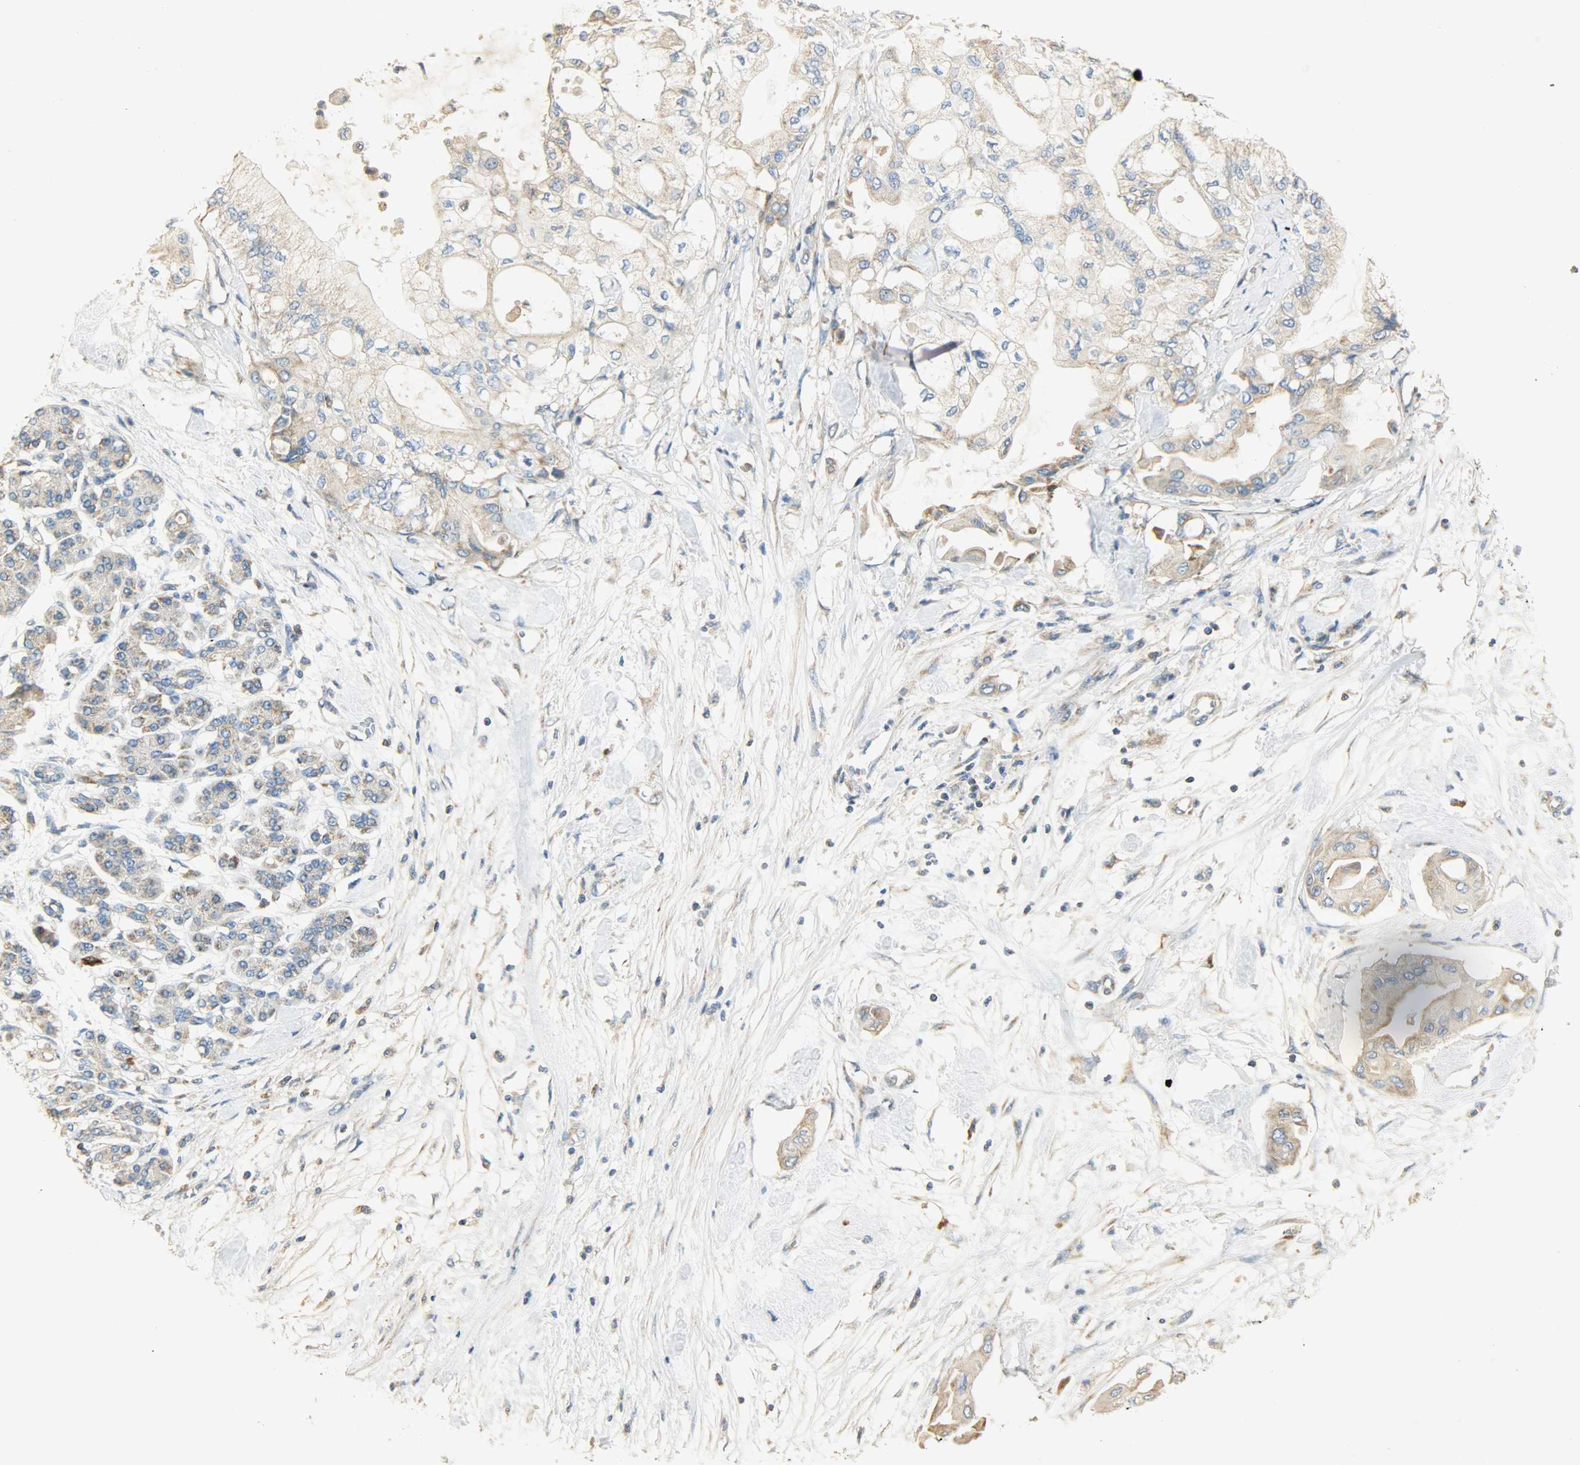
{"staining": {"intensity": "moderate", "quantity": ">75%", "location": "cytoplasmic/membranous"}, "tissue": "pancreatic cancer", "cell_type": "Tumor cells", "image_type": "cancer", "snomed": [{"axis": "morphology", "description": "Adenocarcinoma, NOS"}, {"axis": "morphology", "description": "Adenocarcinoma, metastatic, NOS"}, {"axis": "topography", "description": "Lymph node"}, {"axis": "topography", "description": "Pancreas"}, {"axis": "topography", "description": "Duodenum"}], "caption": "A high-resolution photomicrograph shows immunohistochemistry staining of pancreatic metastatic adenocarcinoma, which reveals moderate cytoplasmic/membranous positivity in approximately >75% of tumor cells. The staining is performed using DAB brown chromogen to label protein expression. The nuclei are counter-stained blue using hematoxylin.", "gene": "NNT", "patient": {"sex": "female", "age": 64}}